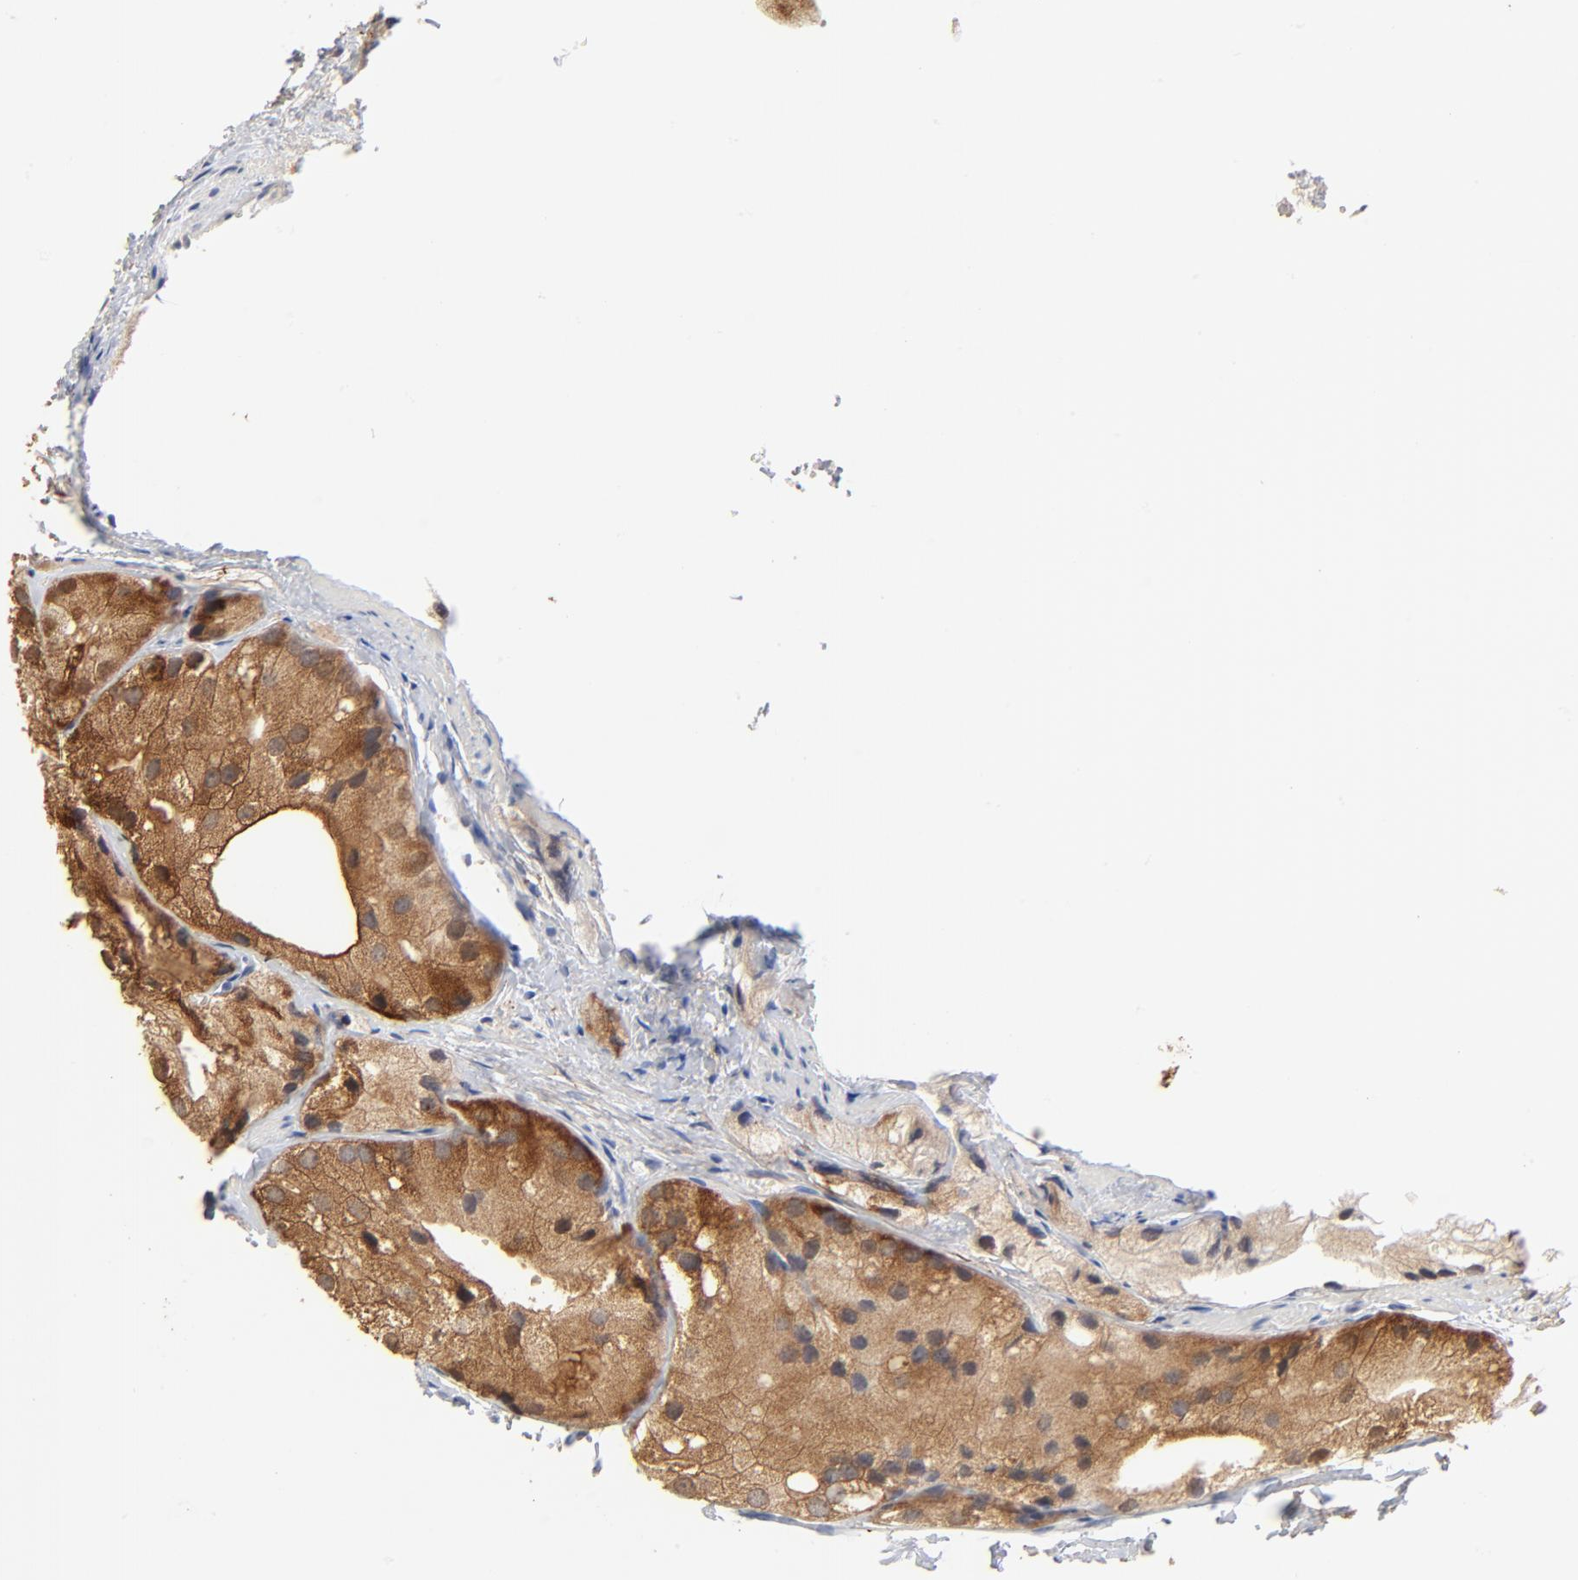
{"staining": {"intensity": "strong", "quantity": ">75%", "location": "cytoplasmic/membranous"}, "tissue": "prostate cancer", "cell_type": "Tumor cells", "image_type": "cancer", "snomed": [{"axis": "morphology", "description": "Adenocarcinoma, Low grade"}, {"axis": "topography", "description": "Prostate"}], "caption": "DAB (3,3'-diaminobenzidine) immunohistochemical staining of prostate low-grade adenocarcinoma displays strong cytoplasmic/membranous protein positivity in about >75% of tumor cells. Nuclei are stained in blue.", "gene": "LTBP2", "patient": {"sex": "male", "age": 69}}